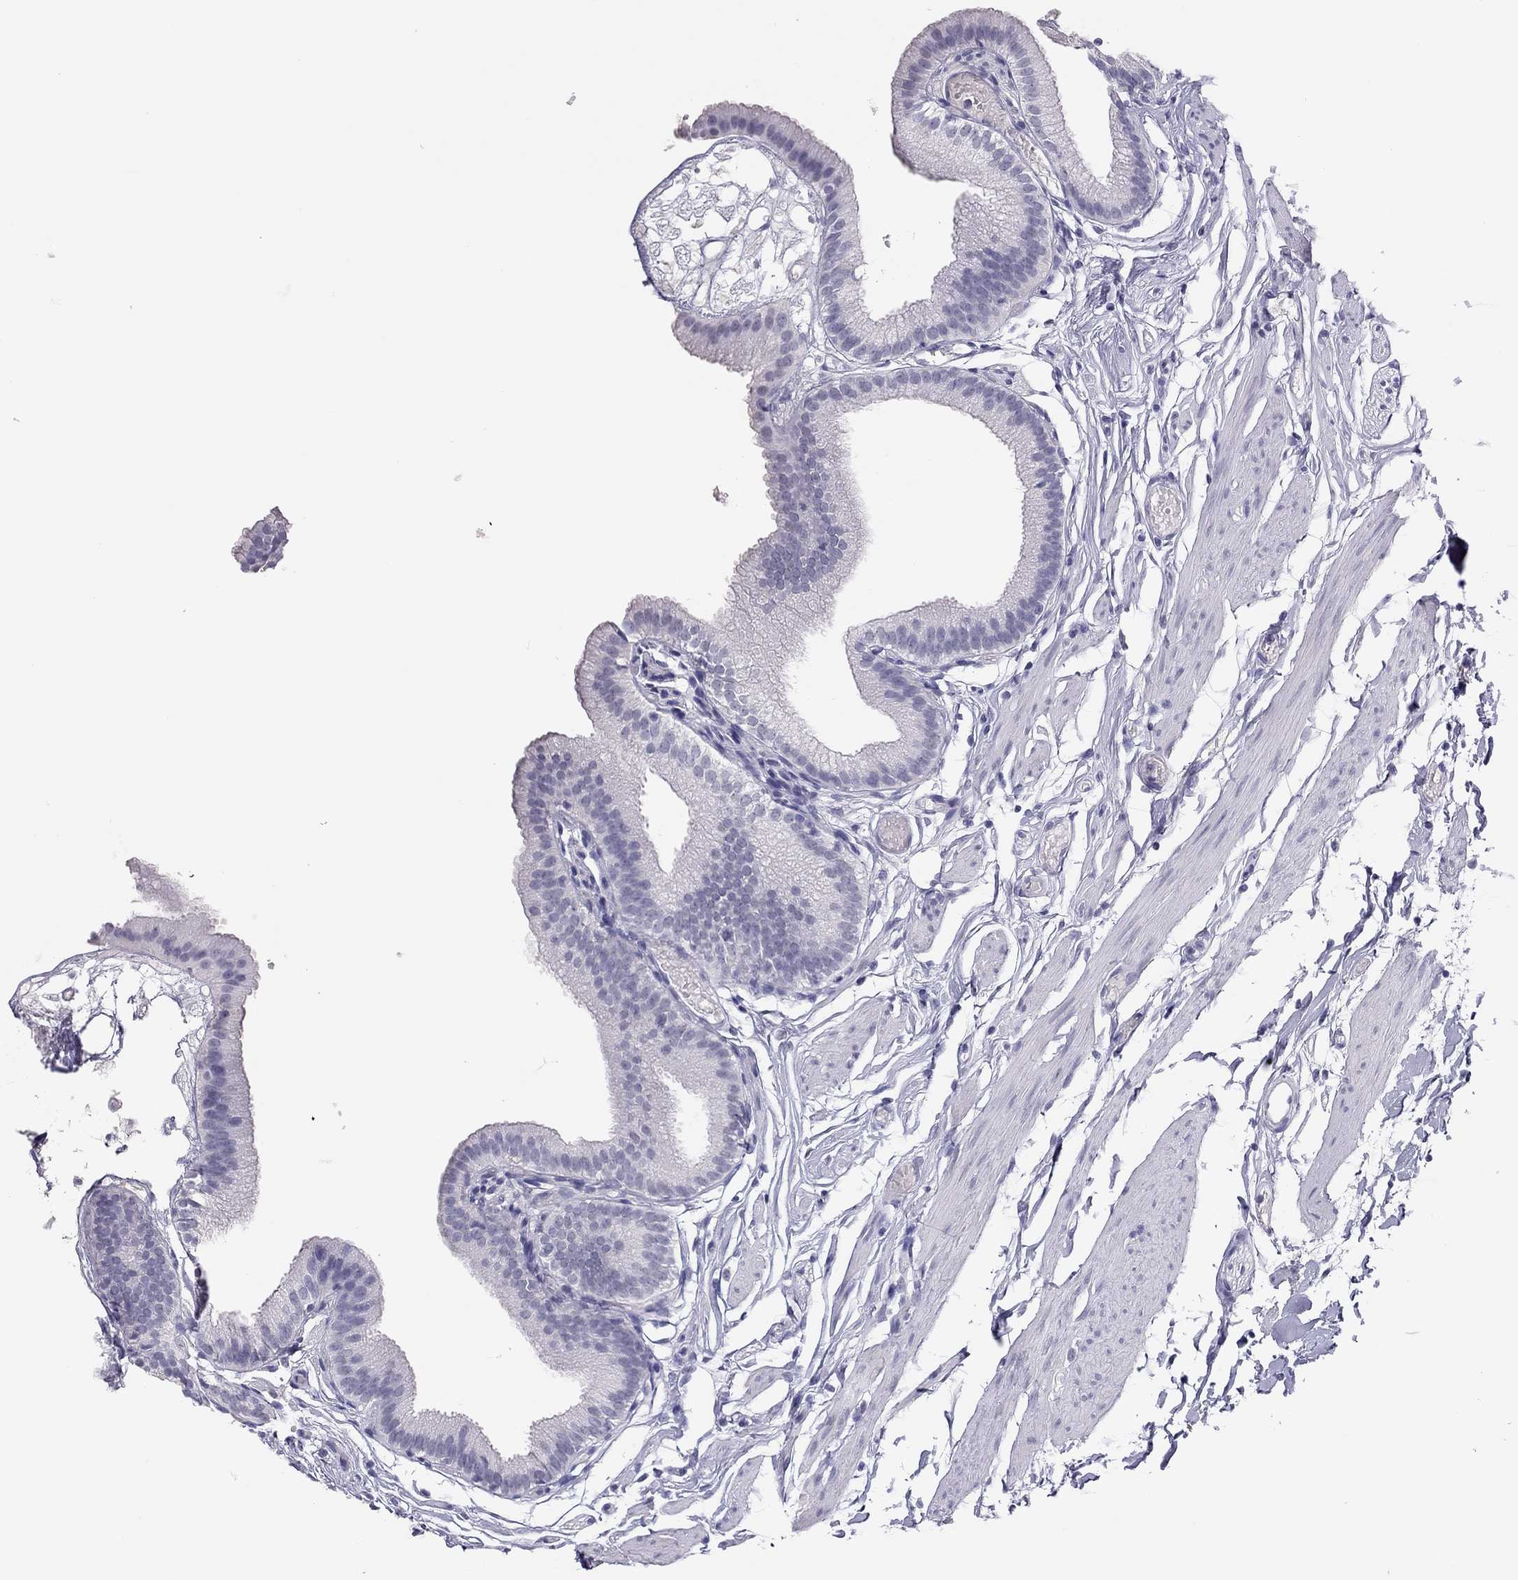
{"staining": {"intensity": "negative", "quantity": "none", "location": "none"}, "tissue": "gallbladder", "cell_type": "Glandular cells", "image_type": "normal", "snomed": [{"axis": "morphology", "description": "Normal tissue, NOS"}, {"axis": "topography", "description": "Gallbladder"}], "caption": "This is an immunohistochemistry photomicrograph of normal gallbladder. There is no expression in glandular cells.", "gene": "PHOX2A", "patient": {"sex": "female", "age": 45}}